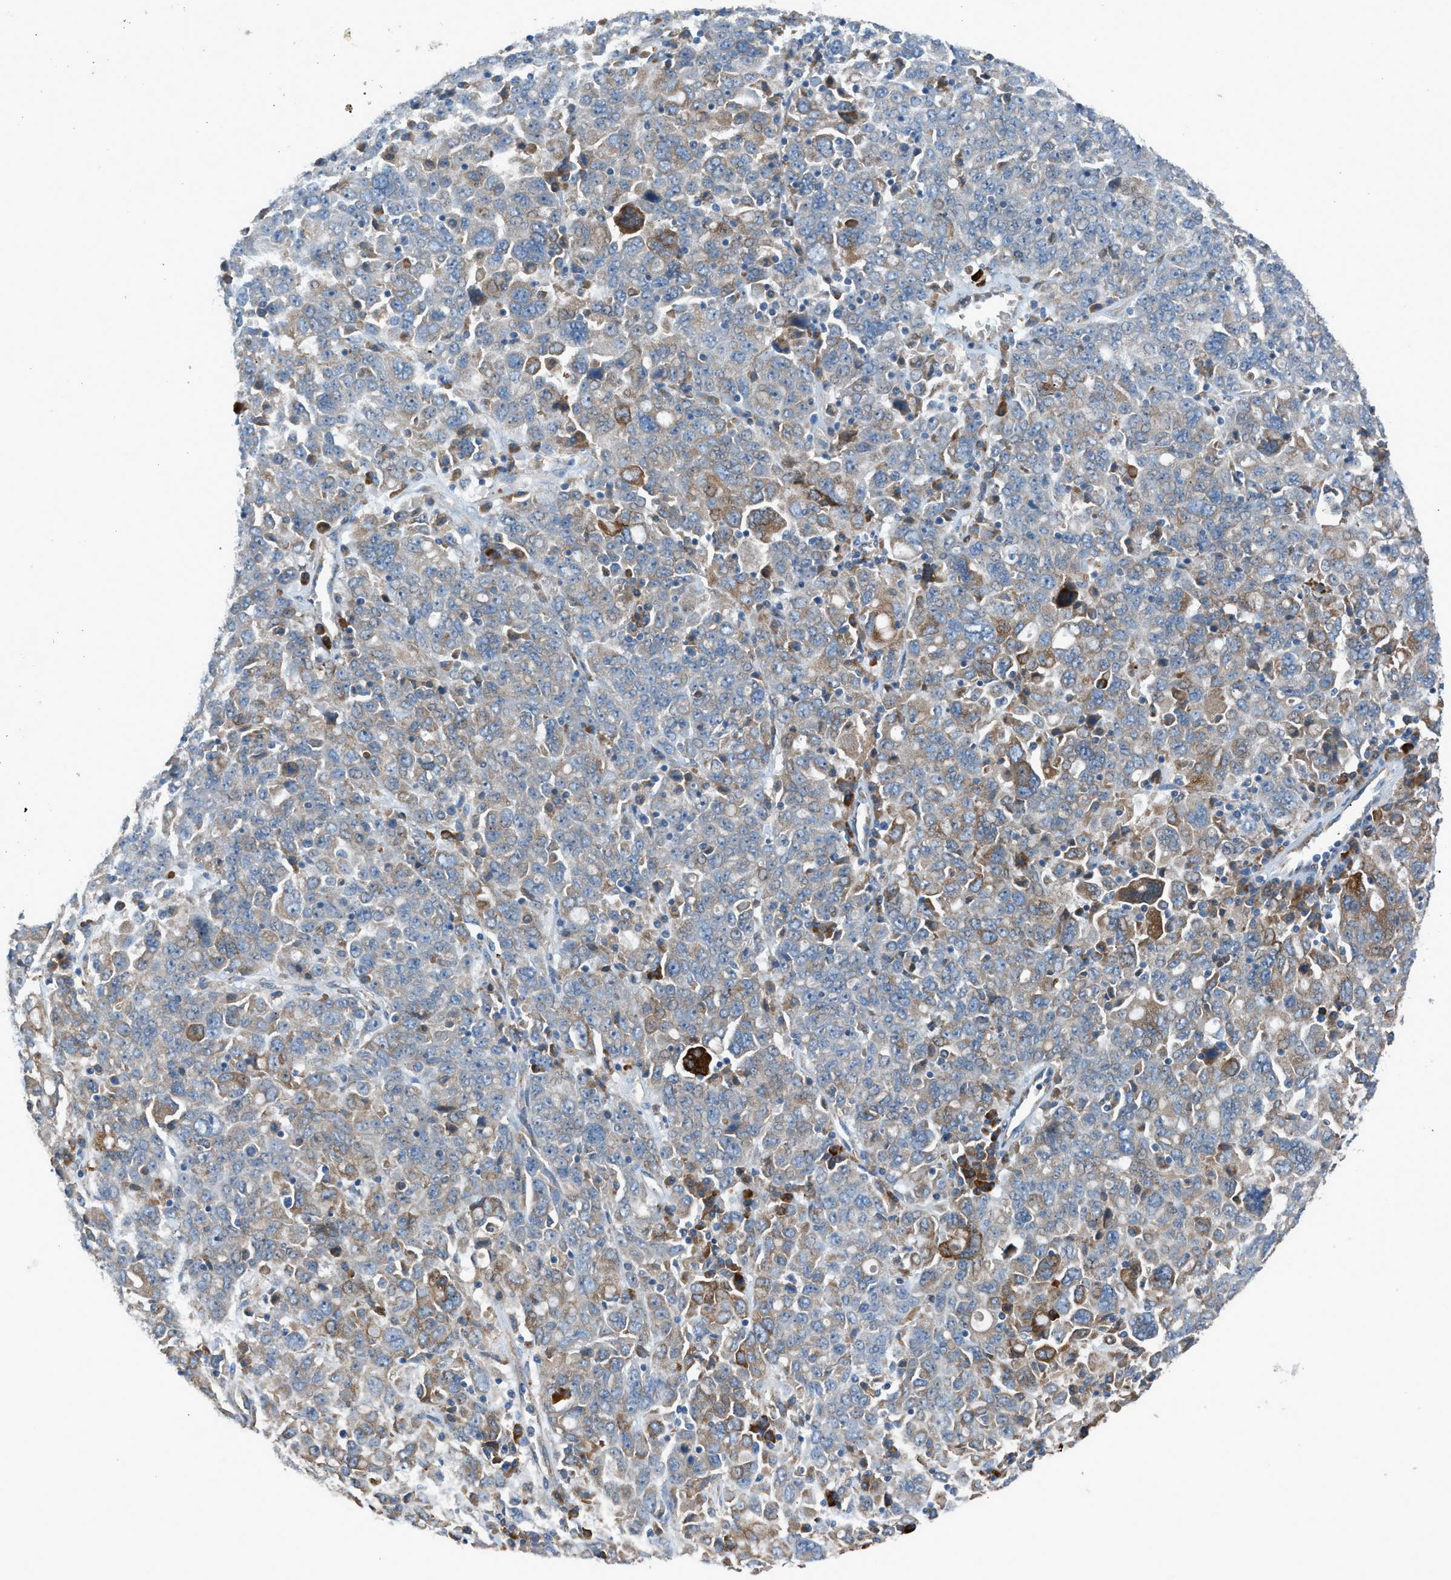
{"staining": {"intensity": "moderate", "quantity": "<25%", "location": "cytoplasmic/membranous"}, "tissue": "ovarian cancer", "cell_type": "Tumor cells", "image_type": "cancer", "snomed": [{"axis": "morphology", "description": "Carcinoma, endometroid"}, {"axis": "topography", "description": "Ovary"}], "caption": "Ovarian cancer was stained to show a protein in brown. There is low levels of moderate cytoplasmic/membranous staining in approximately <25% of tumor cells.", "gene": "HEG1", "patient": {"sex": "female", "age": 62}}